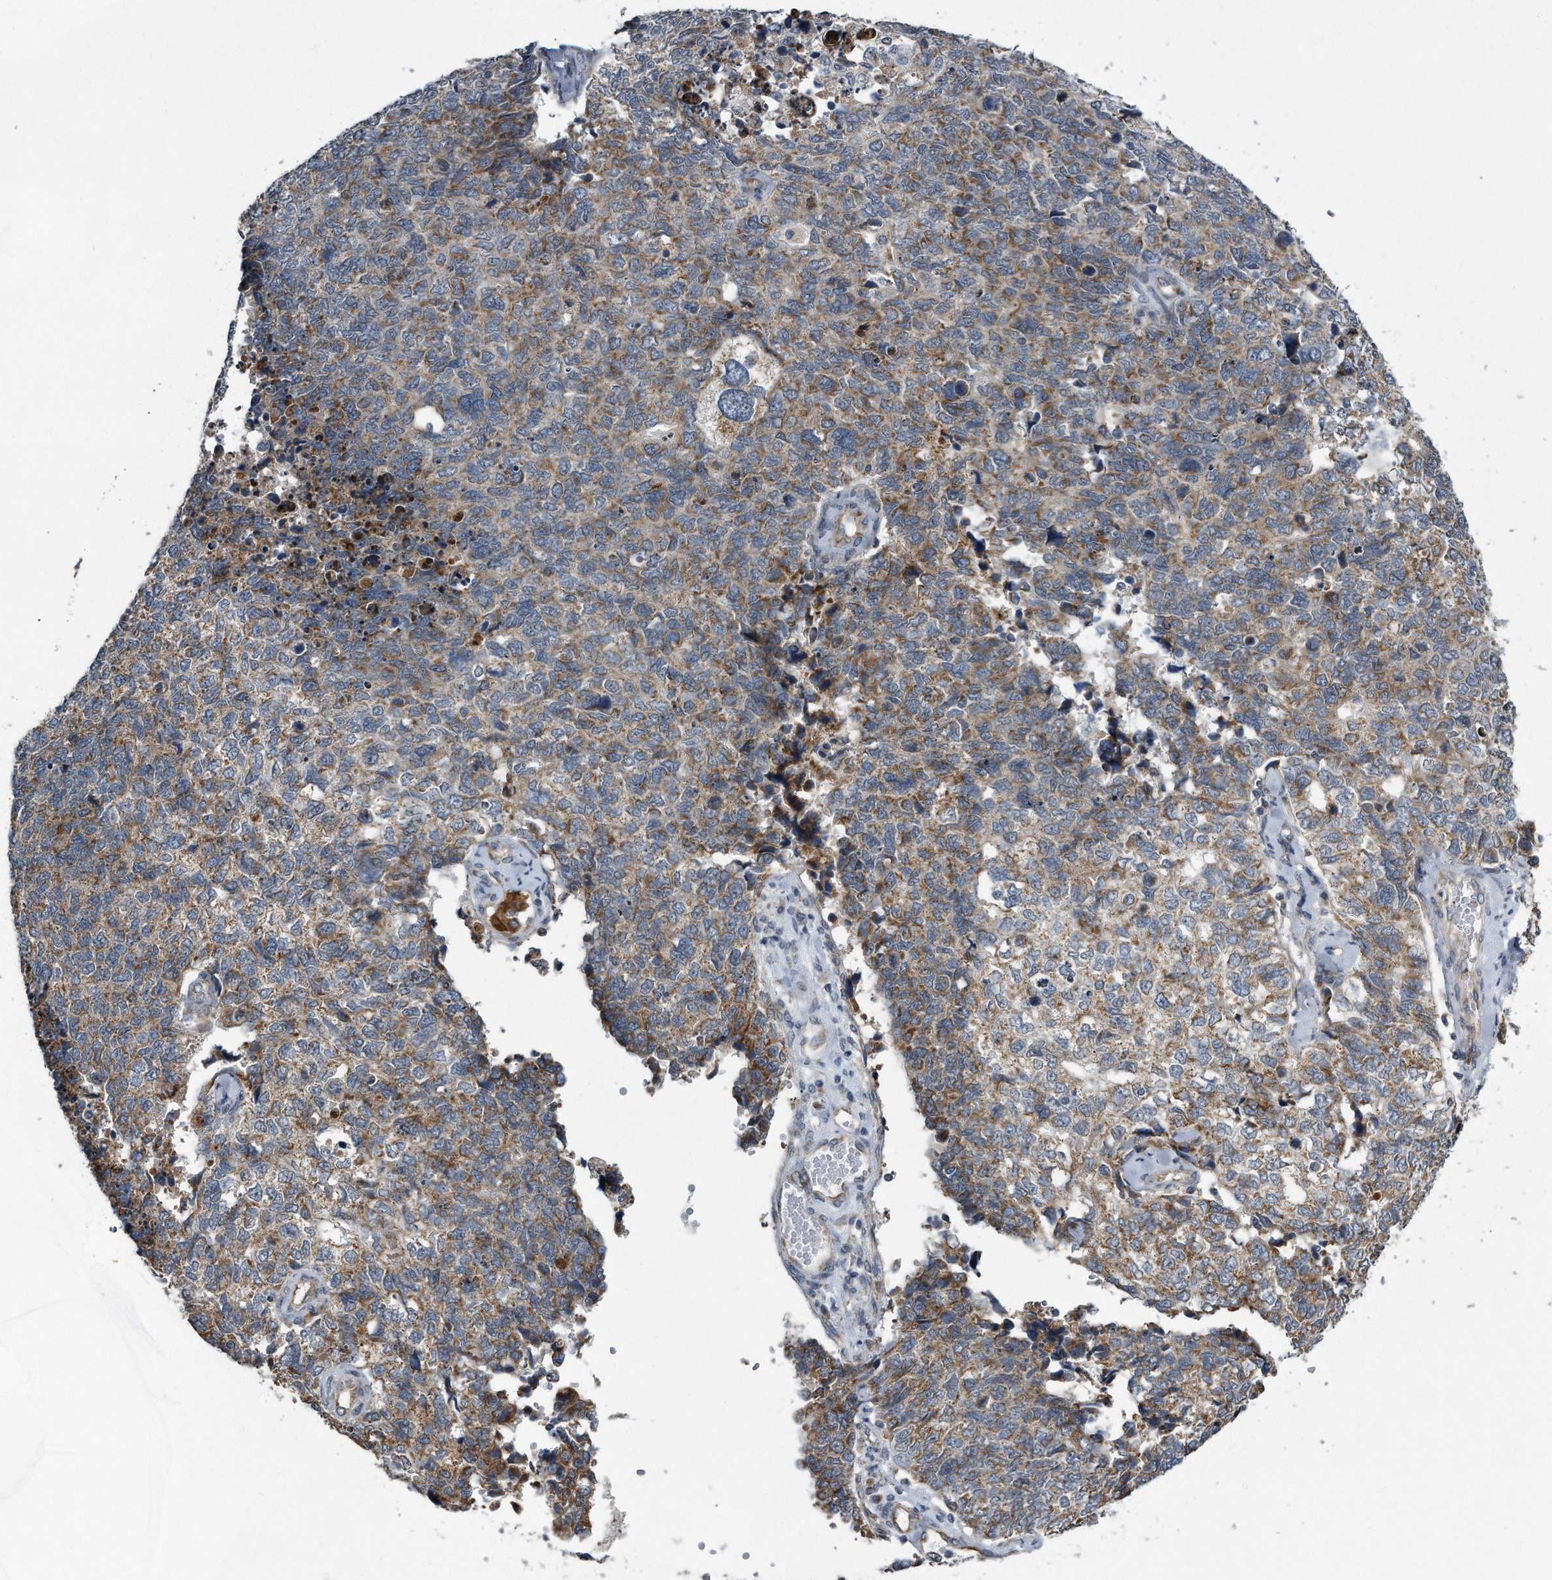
{"staining": {"intensity": "moderate", "quantity": ">75%", "location": "cytoplasmic/membranous"}, "tissue": "cervical cancer", "cell_type": "Tumor cells", "image_type": "cancer", "snomed": [{"axis": "morphology", "description": "Squamous cell carcinoma, NOS"}, {"axis": "topography", "description": "Cervix"}], "caption": "Moderate cytoplasmic/membranous protein staining is identified in approximately >75% of tumor cells in cervical cancer (squamous cell carcinoma). (DAB (3,3'-diaminobenzidine) IHC, brown staining for protein, blue staining for nuclei).", "gene": "LYRM4", "patient": {"sex": "female", "age": 63}}